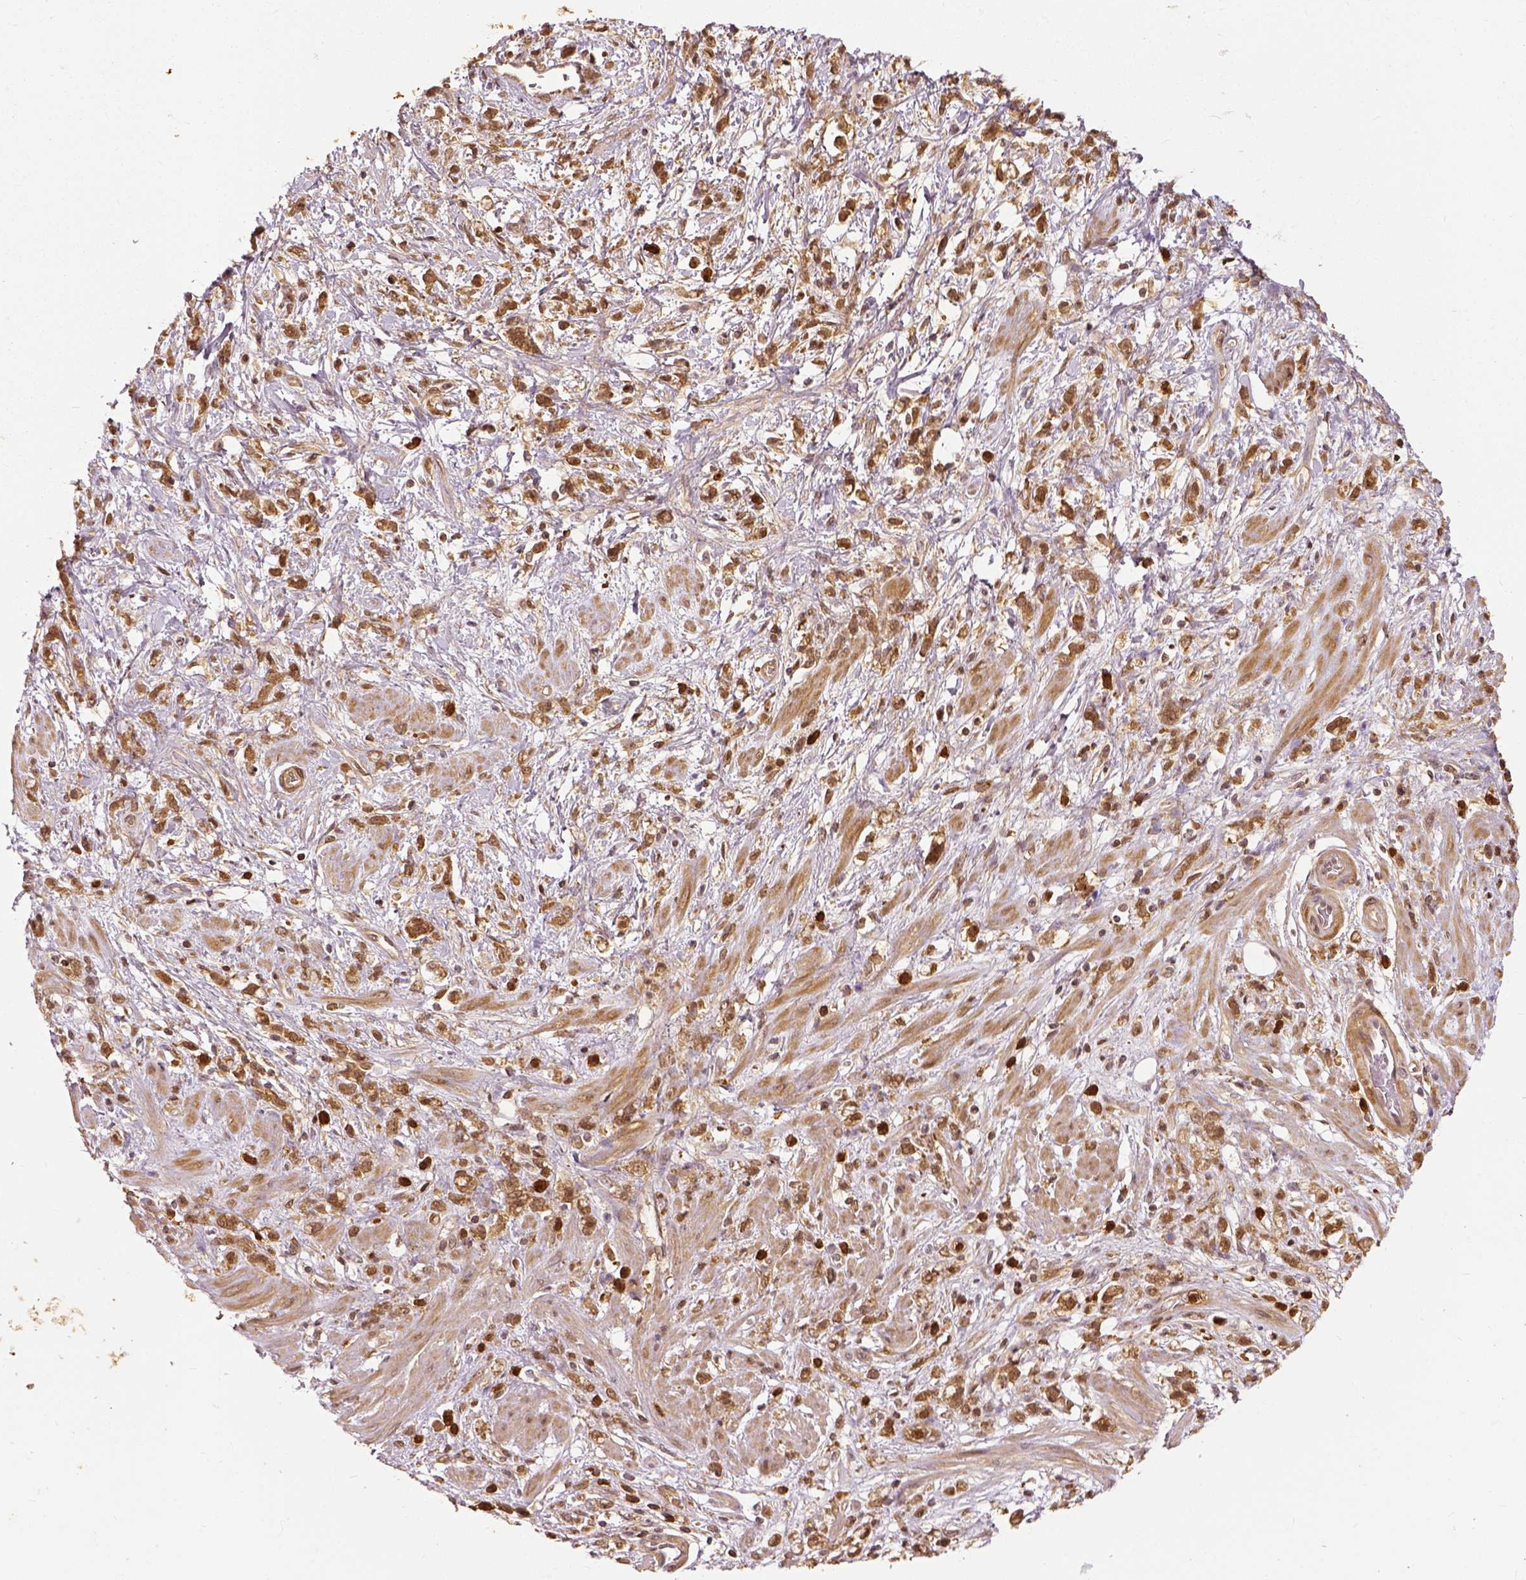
{"staining": {"intensity": "moderate", "quantity": ">75%", "location": "cytoplasmic/membranous"}, "tissue": "stomach cancer", "cell_type": "Tumor cells", "image_type": "cancer", "snomed": [{"axis": "morphology", "description": "Adenocarcinoma, NOS"}, {"axis": "topography", "description": "Stomach"}], "caption": "Approximately >75% of tumor cells in human adenocarcinoma (stomach) demonstrate moderate cytoplasmic/membranous protein positivity as visualized by brown immunohistochemical staining.", "gene": "GPI", "patient": {"sex": "female", "age": 60}}